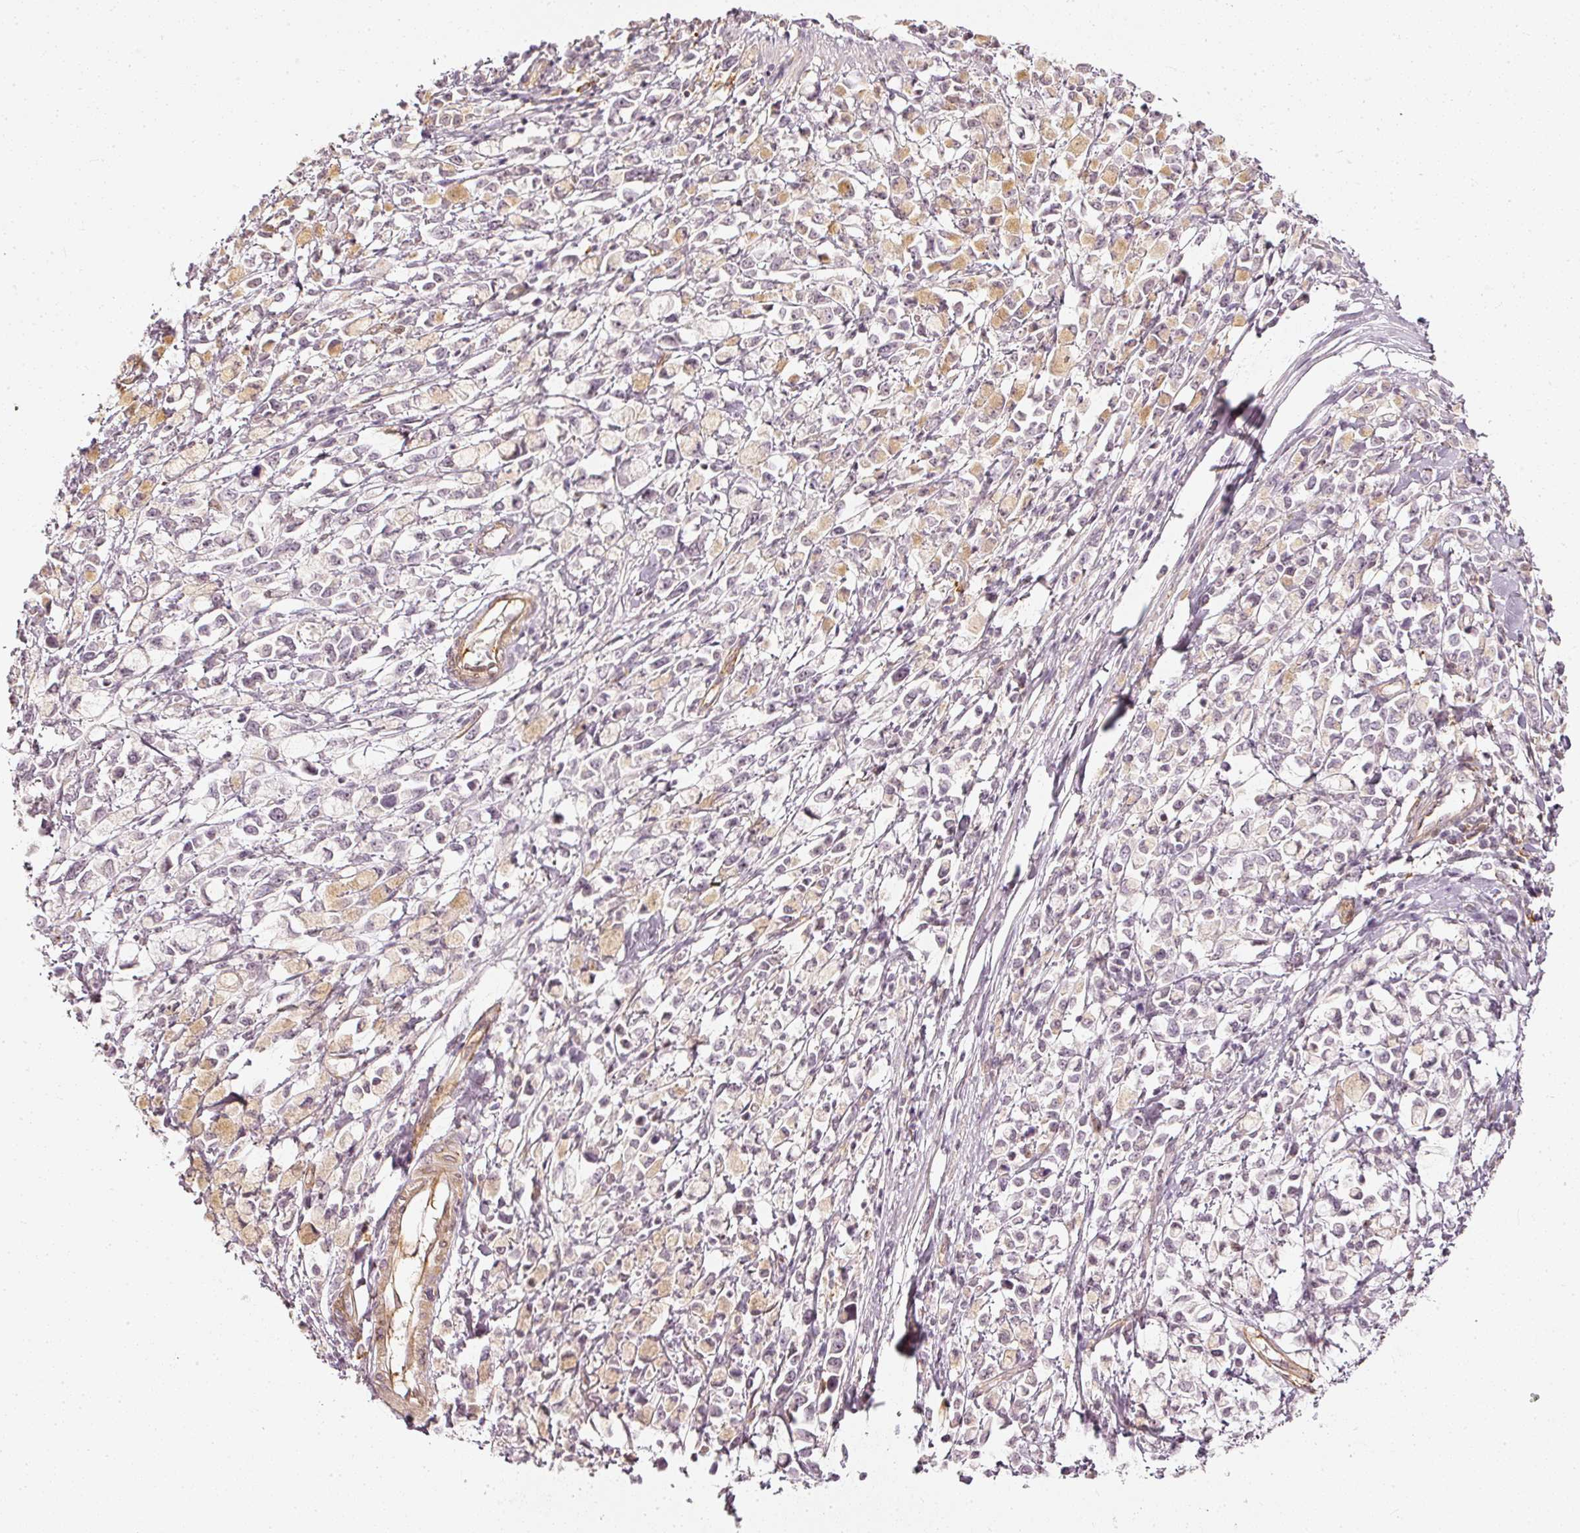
{"staining": {"intensity": "negative", "quantity": "none", "location": "none"}, "tissue": "stomach cancer", "cell_type": "Tumor cells", "image_type": "cancer", "snomed": [{"axis": "morphology", "description": "Adenocarcinoma, NOS"}, {"axis": "topography", "description": "Stomach"}], "caption": "Stomach adenocarcinoma was stained to show a protein in brown. There is no significant expression in tumor cells. The staining is performed using DAB brown chromogen with nuclei counter-stained in using hematoxylin.", "gene": "DRD2", "patient": {"sex": "female", "age": 81}}